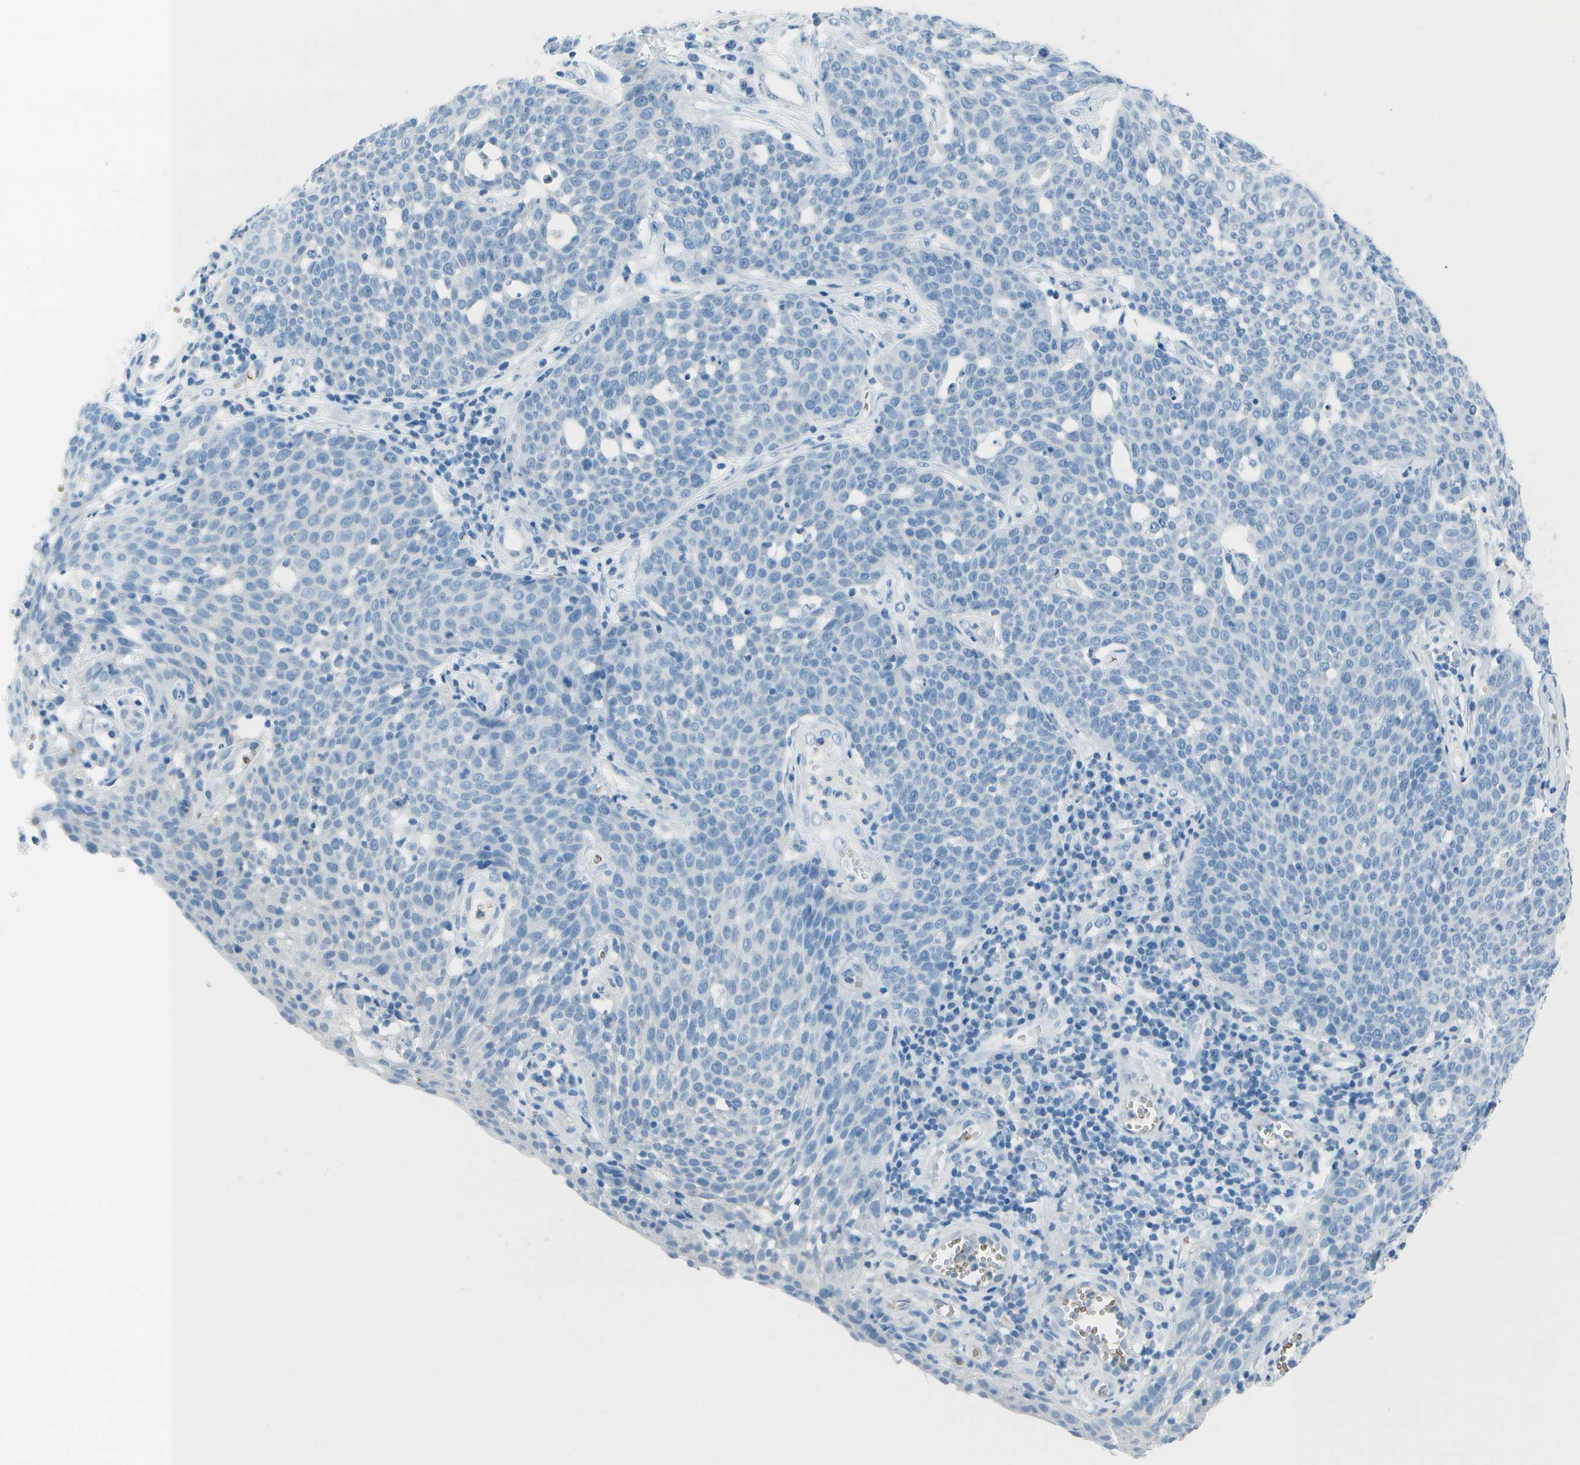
{"staining": {"intensity": "negative", "quantity": "none", "location": "none"}, "tissue": "cervical cancer", "cell_type": "Tumor cells", "image_type": "cancer", "snomed": [{"axis": "morphology", "description": "Squamous cell carcinoma, NOS"}, {"axis": "topography", "description": "Cervix"}], "caption": "Squamous cell carcinoma (cervical) was stained to show a protein in brown. There is no significant expression in tumor cells. (IHC, brightfield microscopy, high magnification).", "gene": "ASL", "patient": {"sex": "female", "age": 34}}